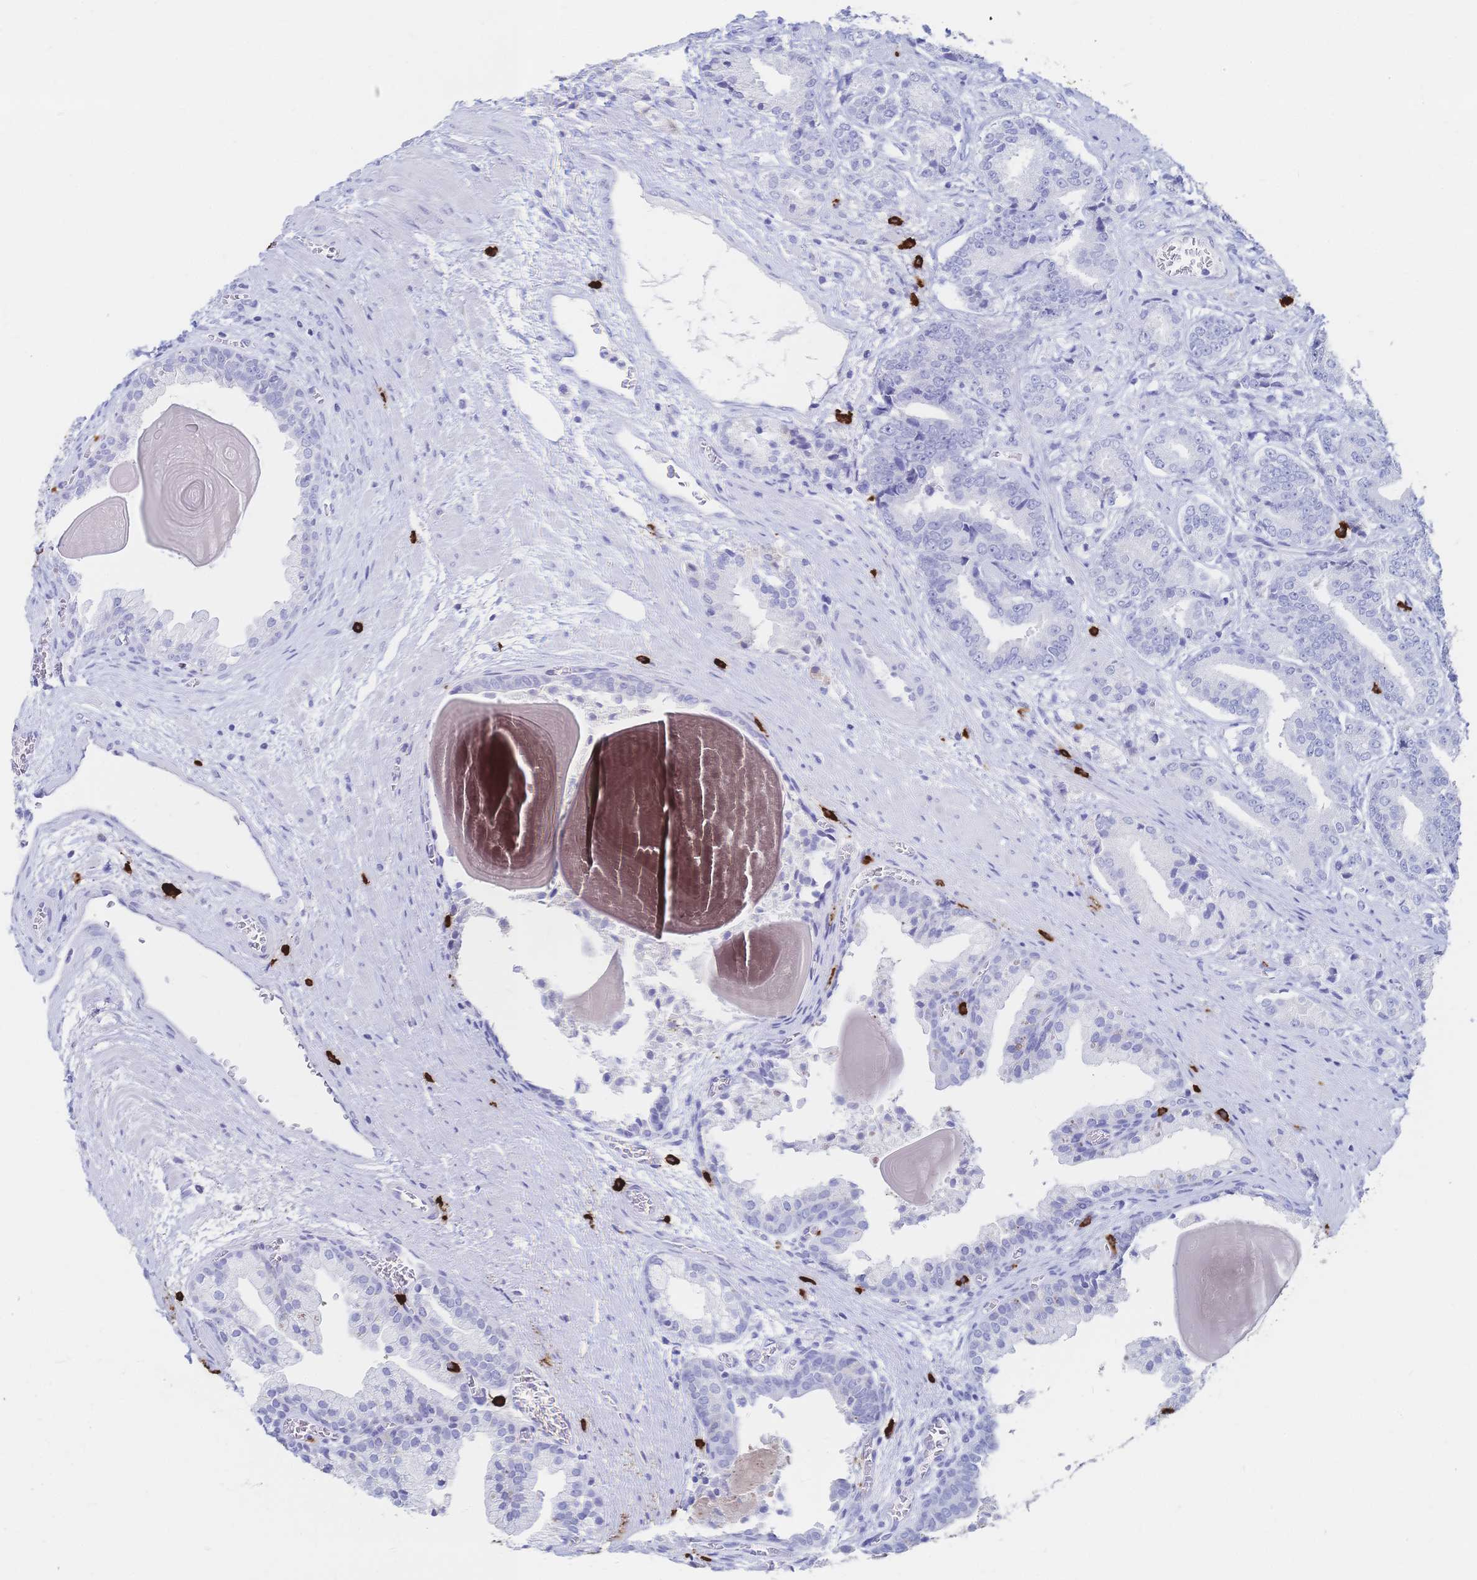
{"staining": {"intensity": "negative", "quantity": "none", "location": "none"}, "tissue": "prostate cancer", "cell_type": "Tumor cells", "image_type": "cancer", "snomed": [{"axis": "morphology", "description": "Adenocarcinoma, High grade"}, {"axis": "topography", "description": "Prostate and seminal vesicle, NOS"}], "caption": "The immunohistochemistry (IHC) histopathology image has no significant staining in tumor cells of prostate cancer tissue.", "gene": "IL2RB", "patient": {"sex": "male", "age": 61}}